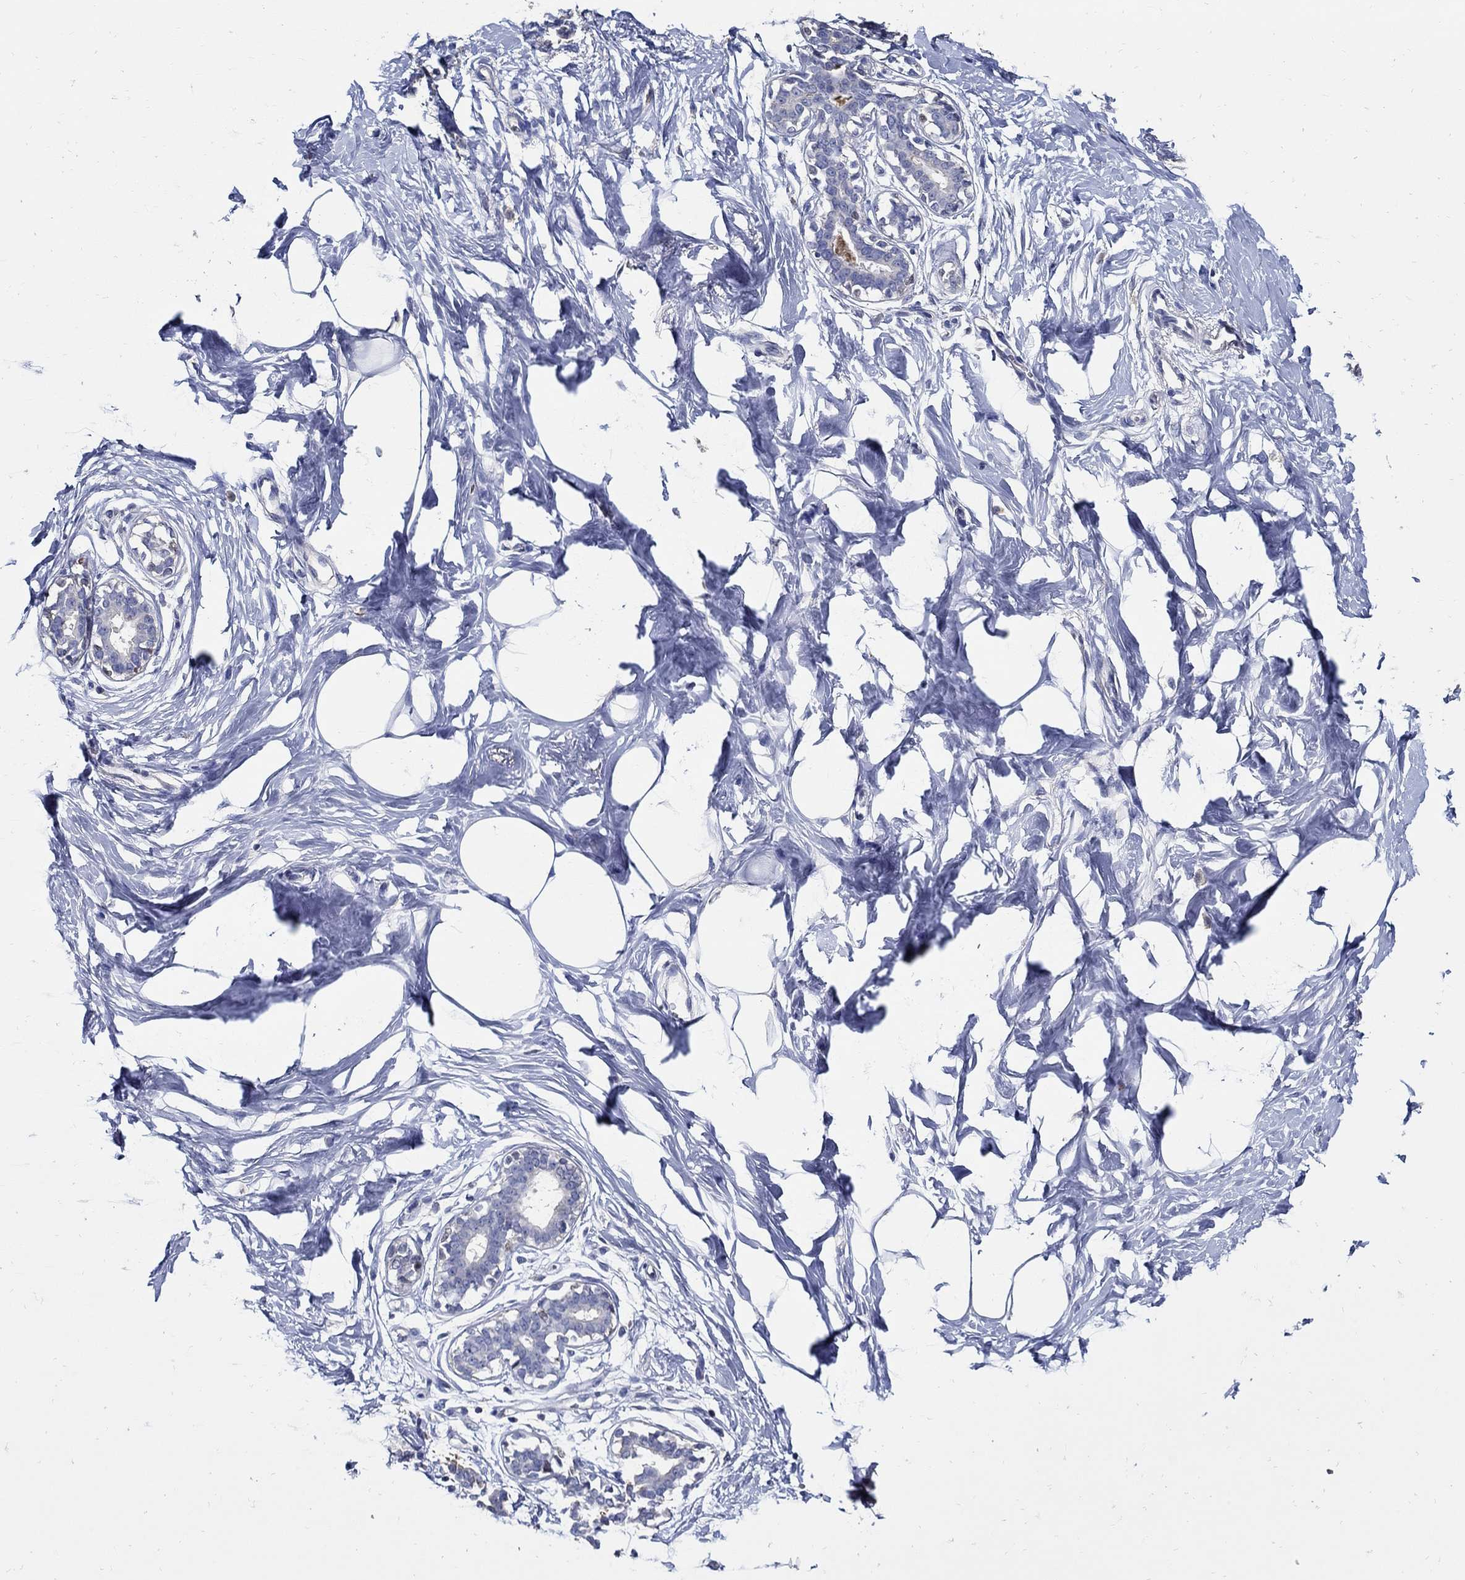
{"staining": {"intensity": "negative", "quantity": "none", "location": "none"}, "tissue": "breast", "cell_type": "Adipocytes", "image_type": "normal", "snomed": [{"axis": "morphology", "description": "Normal tissue, NOS"}, {"axis": "morphology", "description": "Lobular carcinoma, in situ"}, {"axis": "topography", "description": "Breast"}], "caption": "This is a image of immunohistochemistry staining of unremarkable breast, which shows no positivity in adipocytes.", "gene": "PRX", "patient": {"sex": "female", "age": 35}}